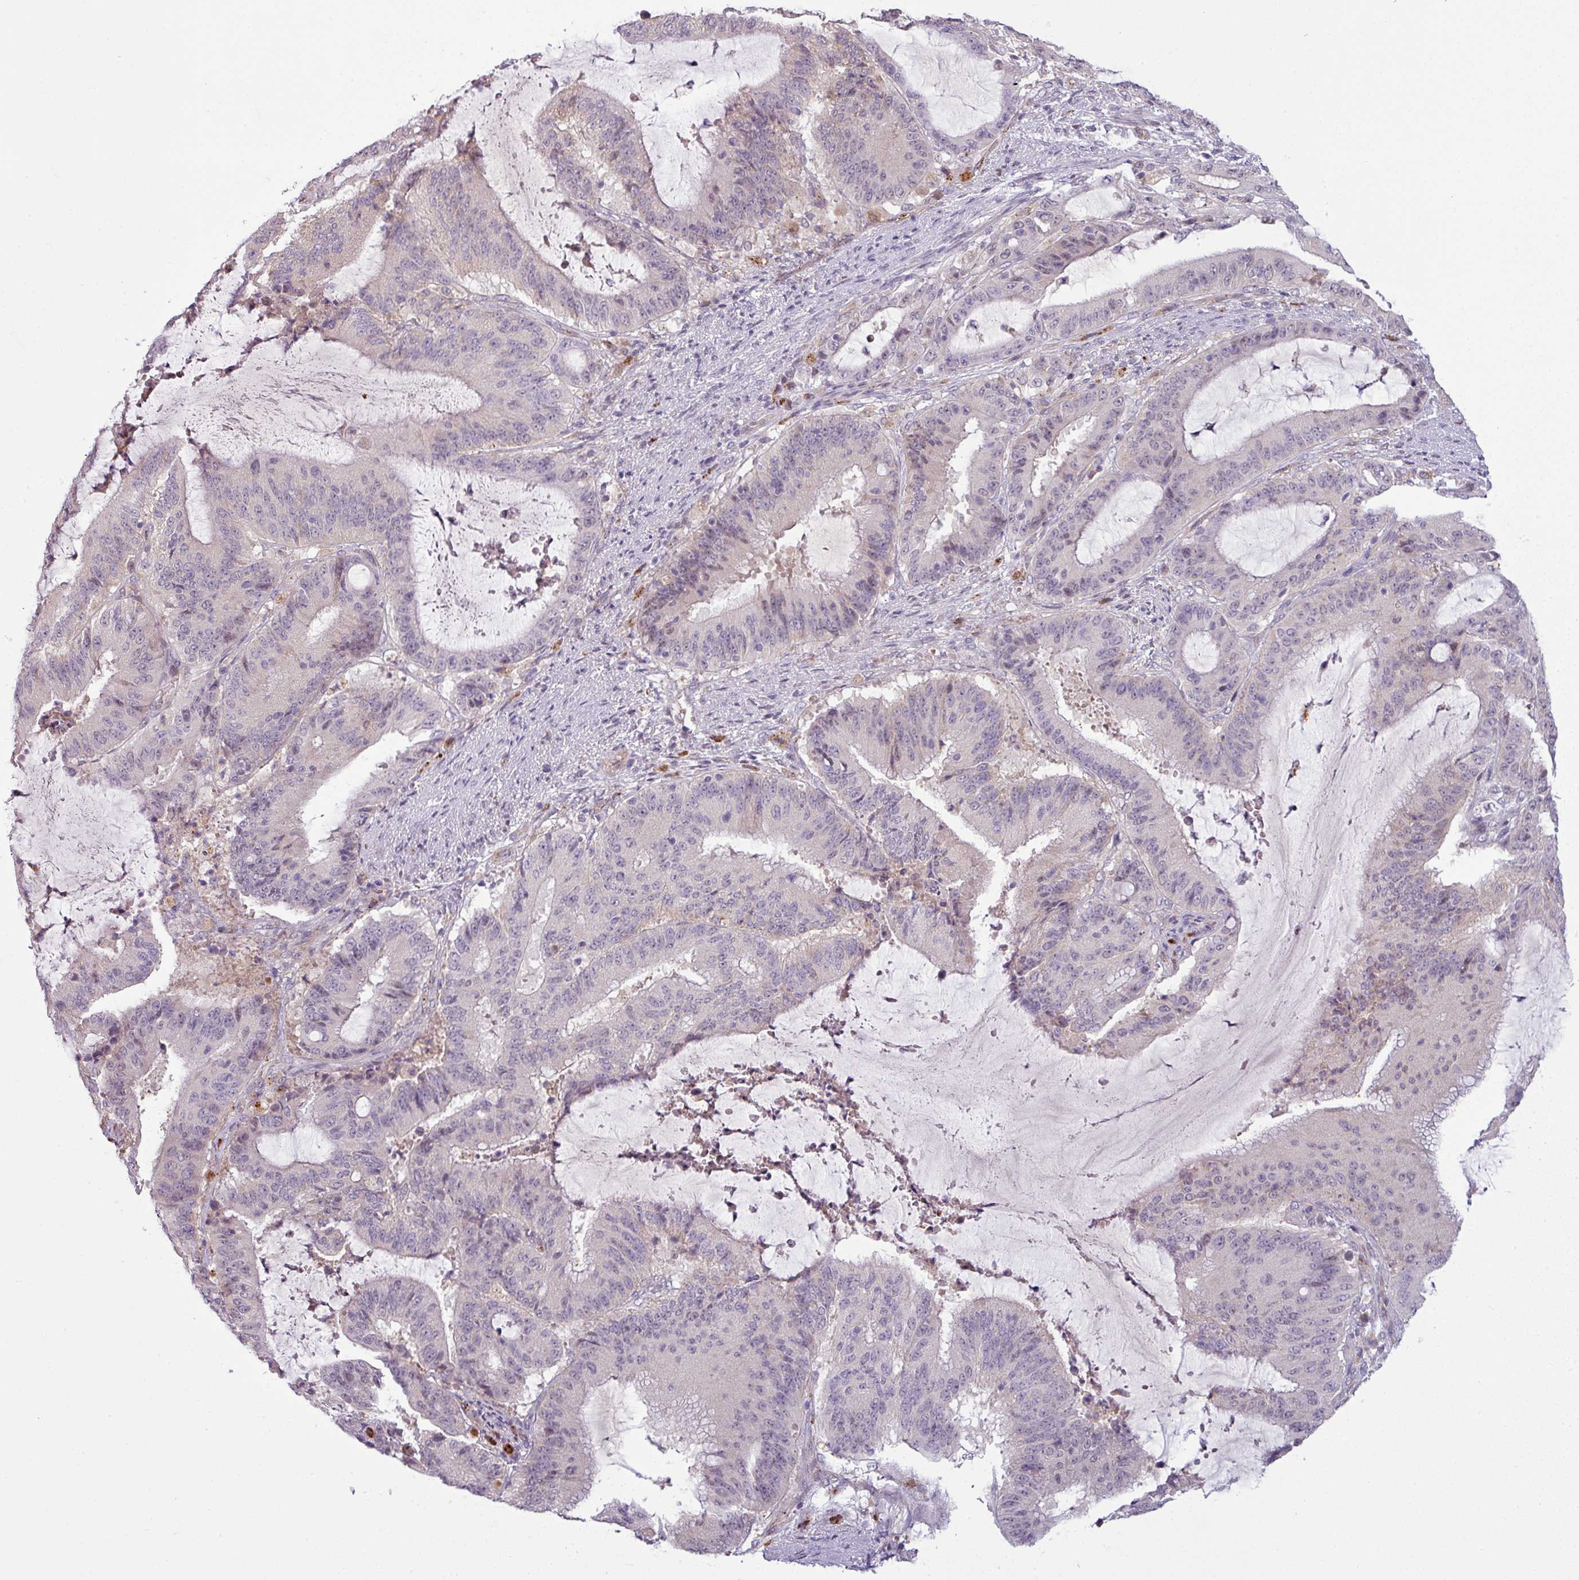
{"staining": {"intensity": "negative", "quantity": "none", "location": "none"}, "tissue": "liver cancer", "cell_type": "Tumor cells", "image_type": "cancer", "snomed": [{"axis": "morphology", "description": "Normal tissue, NOS"}, {"axis": "morphology", "description": "Cholangiocarcinoma"}, {"axis": "topography", "description": "Liver"}, {"axis": "topography", "description": "Peripheral nerve tissue"}], "caption": "Liver cancer was stained to show a protein in brown. There is no significant staining in tumor cells.", "gene": "CCDC144A", "patient": {"sex": "female", "age": 73}}